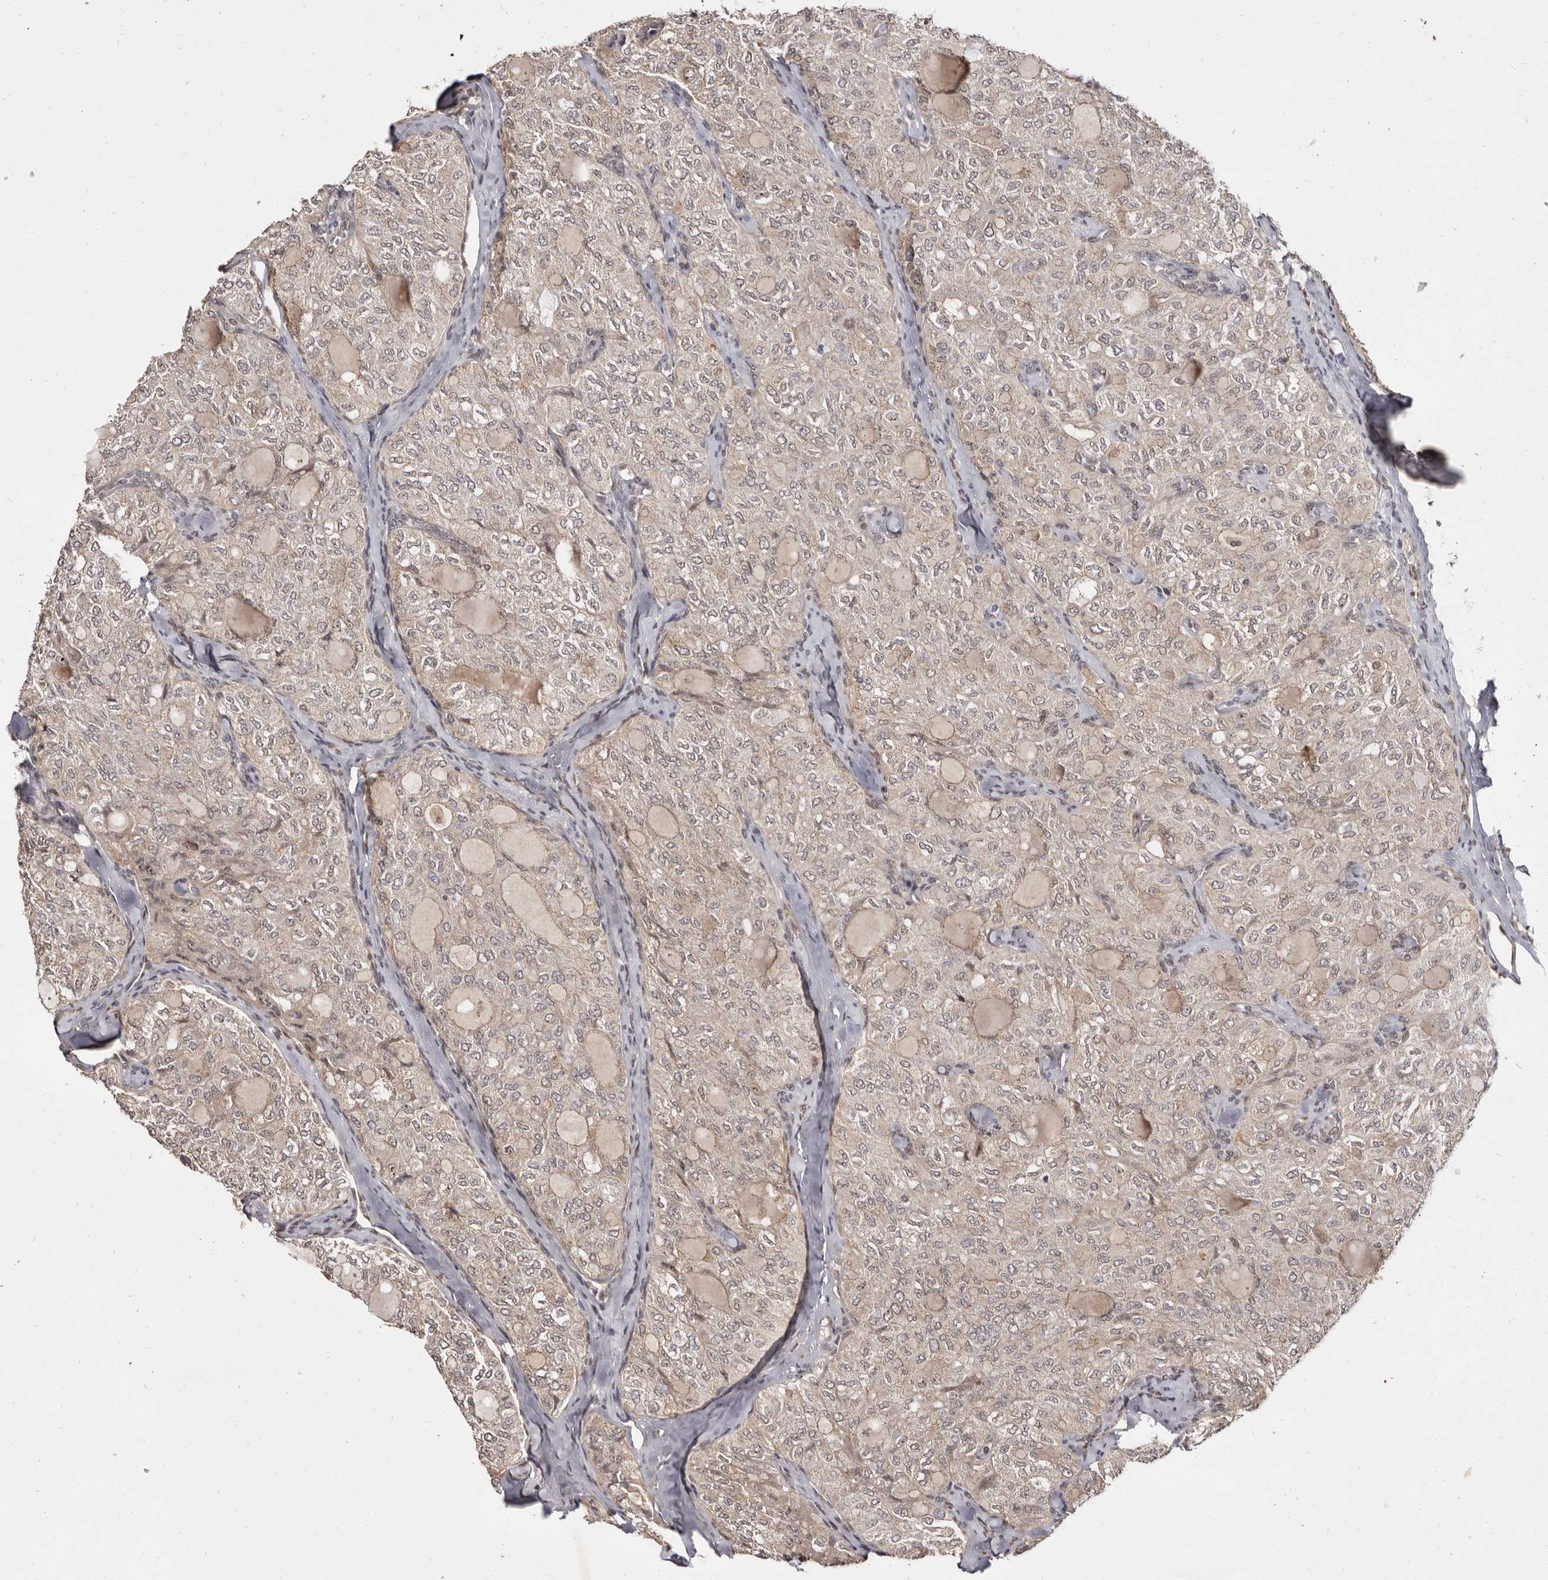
{"staining": {"intensity": "weak", "quantity": "25%-75%", "location": "cytoplasmic/membranous"}, "tissue": "thyroid cancer", "cell_type": "Tumor cells", "image_type": "cancer", "snomed": [{"axis": "morphology", "description": "Follicular adenoma carcinoma, NOS"}, {"axis": "topography", "description": "Thyroid gland"}], "caption": "A brown stain highlights weak cytoplasmic/membranous expression of a protein in follicular adenoma carcinoma (thyroid) tumor cells.", "gene": "ZNF326", "patient": {"sex": "male", "age": 75}}